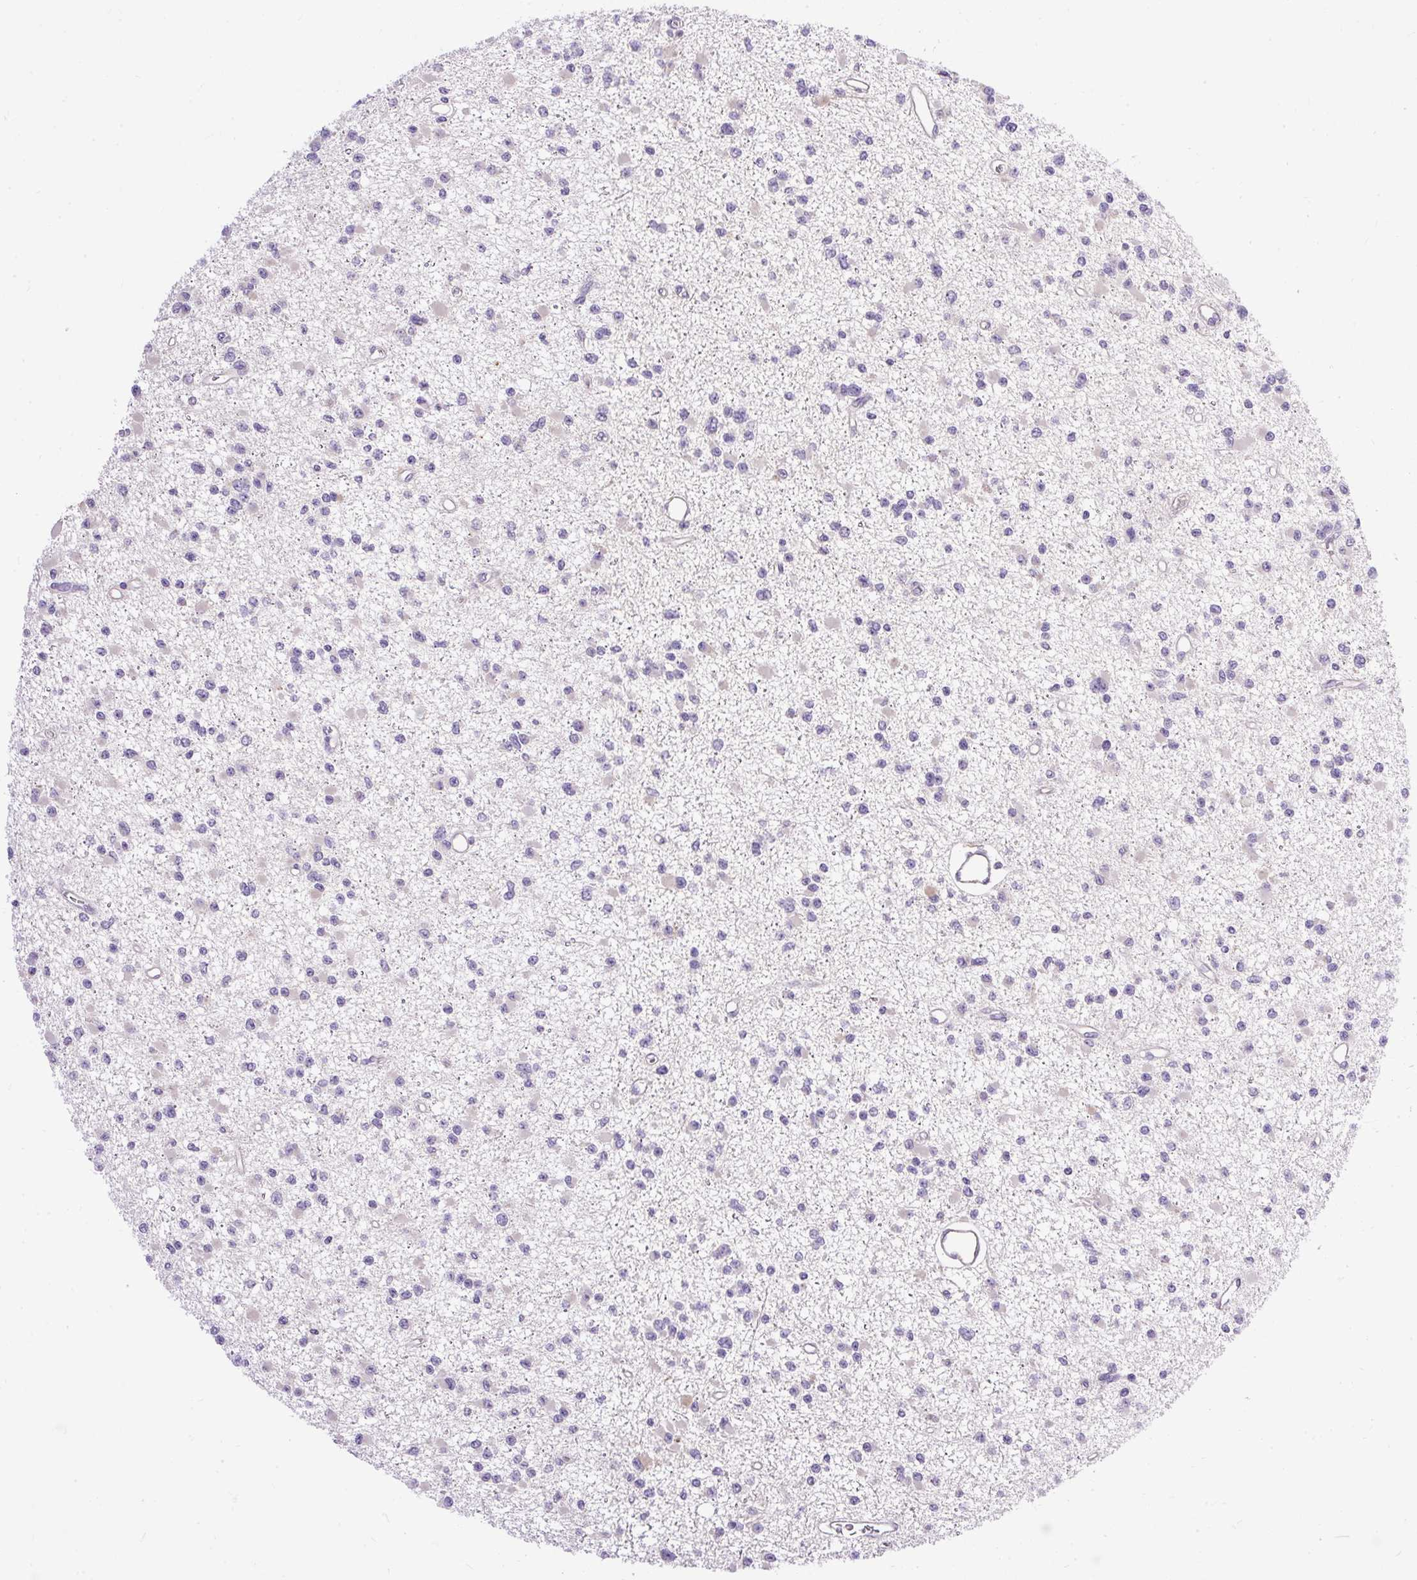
{"staining": {"intensity": "negative", "quantity": "none", "location": "none"}, "tissue": "glioma", "cell_type": "Tumor cells", "image_type": "cancer", "snomed": [{"axis": "morphology", "description": "Glioma, malignant, Low grade"}, {"axis": "topography", "description": "Brain"}], "caption": "The immunohistochemistry image has no significant staining in tumor cells of malignant glioma (low-grade) tissue.", "gene": "HEXB", "patient": {"sex": "female", "age": 22}}